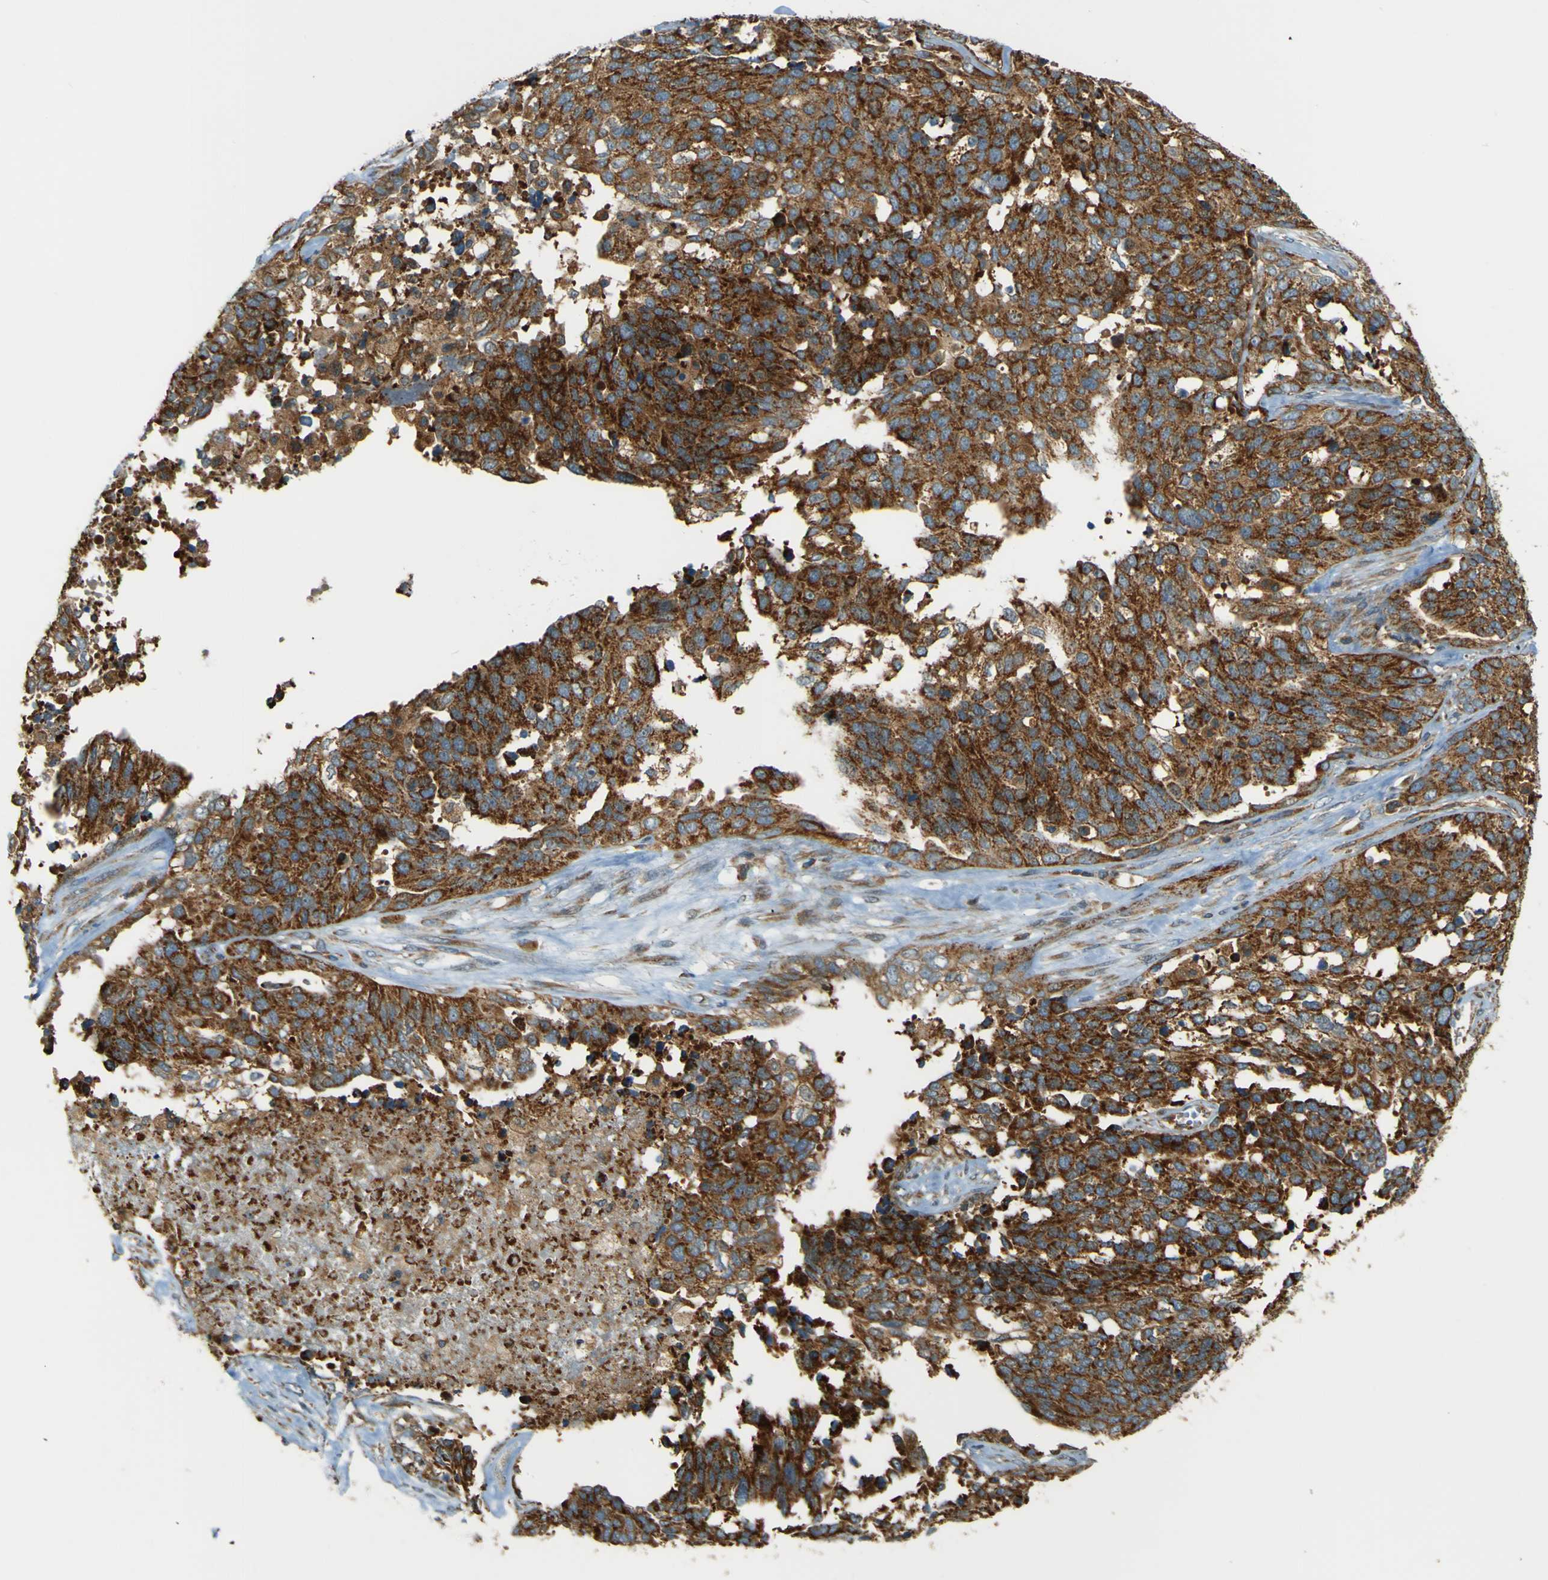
{"staining": {"intensity": "strong", "quantity": ">75%", "location": "cytoplasmic/membranous"}, "tissue": "ovarian cancer", "cell_type": "Tumor cells", "image_type": "cancer", "snomed": [{"axis": "morphology", "description": "Cystadenocarcinoma, serous, NOS"}, {"axis": "topography", "description": "Ovary"}], "caption": "Immunohistochemical staining of human serous cystadenocarcinoma (ovarian) demonstrates strong cytoplasmic/membranous protein staining in approximately >75% of tumor cells.", "gene": "DNAJC5", "patient": {"sex": "female", "age": 44}}